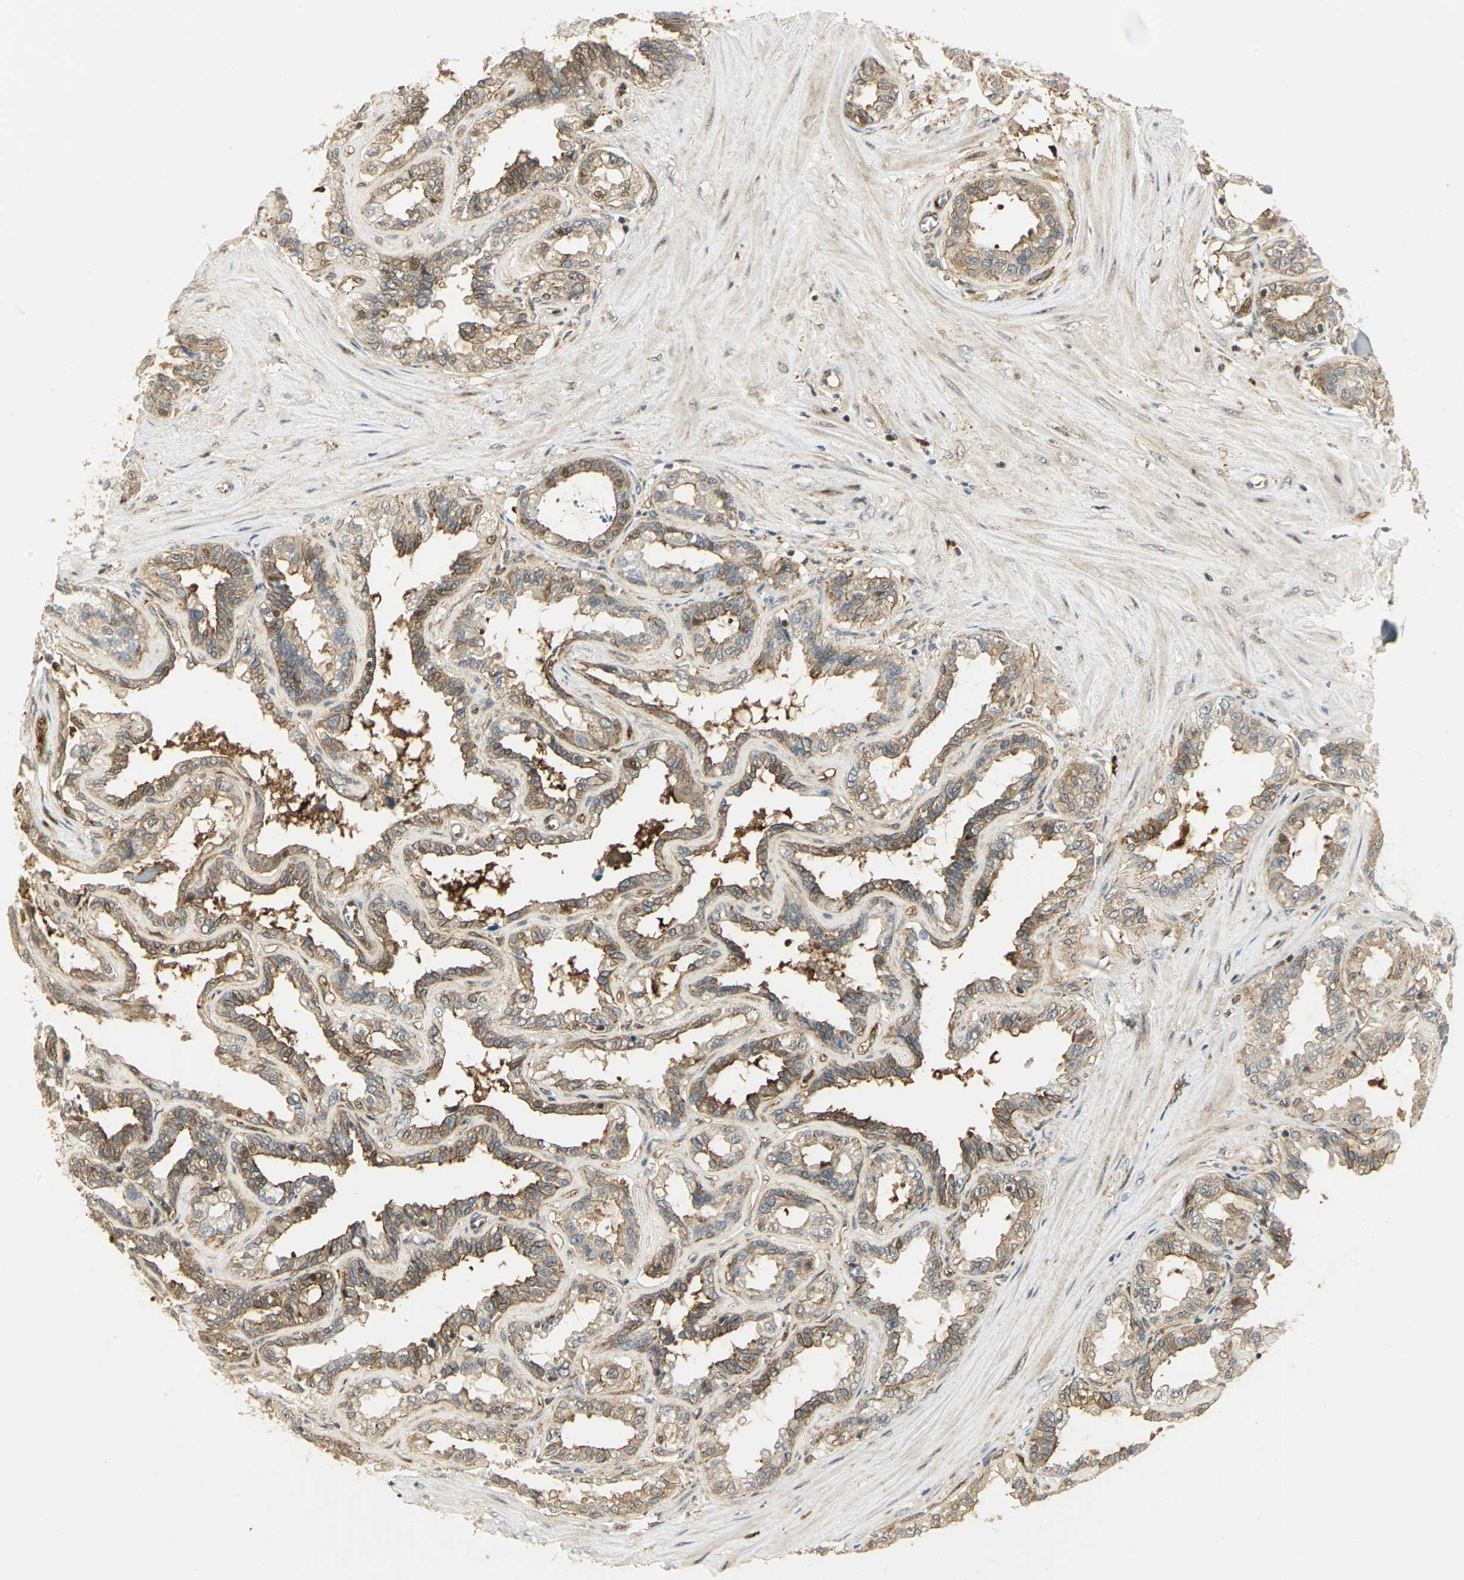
{"staining": {"intensity": "moderate", "quantity": ">75%", "location": "cytoplasmic/membranous,nuclear"}, "tissue": "seminal vesicle", "cell_type": "Glandular cells", "image_type": "normal", "snomed": [{"axis": "morphology", "description": "Normal tissue, NOS"}, {"axis": "morphology", "description": "Inflammation, NOS"}, {"axis": "topography", "description": "Urinary bladder"}, {"axis": "topography", "description": "Prostate"}, {"axis": "topography", "description": "Seminal veicle"}], "caption": "Immunohistochemistry (DAB) staining of unremarkable human seminal vesicle shows moderate cytoplasmic/membranous,nuclear protein positivity in approximately >75% of glandular cells. The protein of interest is stained brown, and the nuclei are stained in blue (DAB (3,3'-diaminobenzidine) IHC with brightfield microscopy, high magnification).", "gene": "EEA1", "patient": {"sex": "male", "age": 82}}